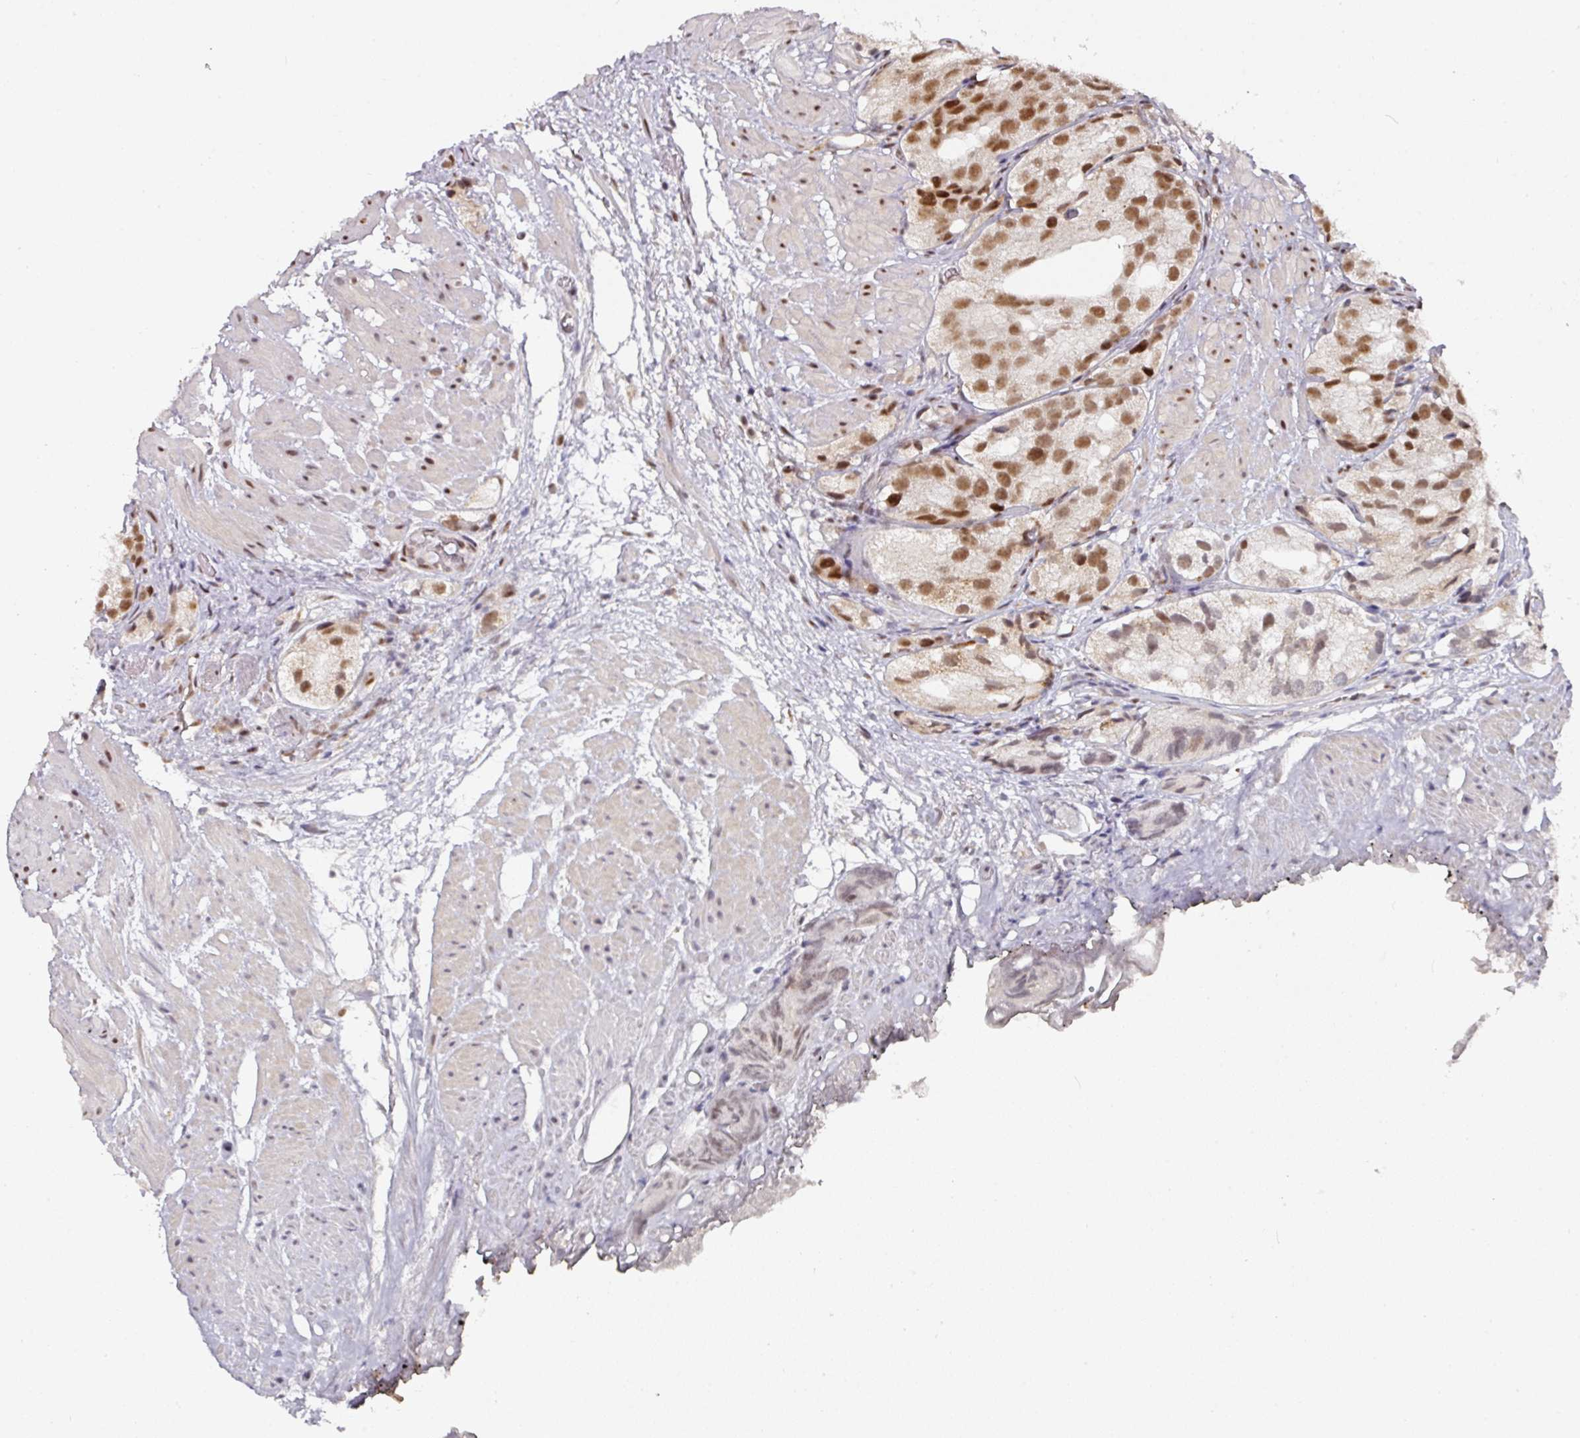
{"staining": {"intensity": "moderate", "quantity": ">75%", "location": "nuclear"}, "tissue": "prostate cancer", "cell_type": "Tumor cells", "image_type": "cancer", "snomed": [{"axis": "morphology", "description": "Adenocarcinoma, High grade"}, {"axis": "topography", "description": "Prostate"}], "caption": "Prostate cancer (adenocarcinoma (high-grade)) was stained to show a protein in brown. There is medium levels of moderate nuclear expression in about >75% of tumor cells.", "gene": "MEPCE", "patient": {"sex": "male", "age": 82}}